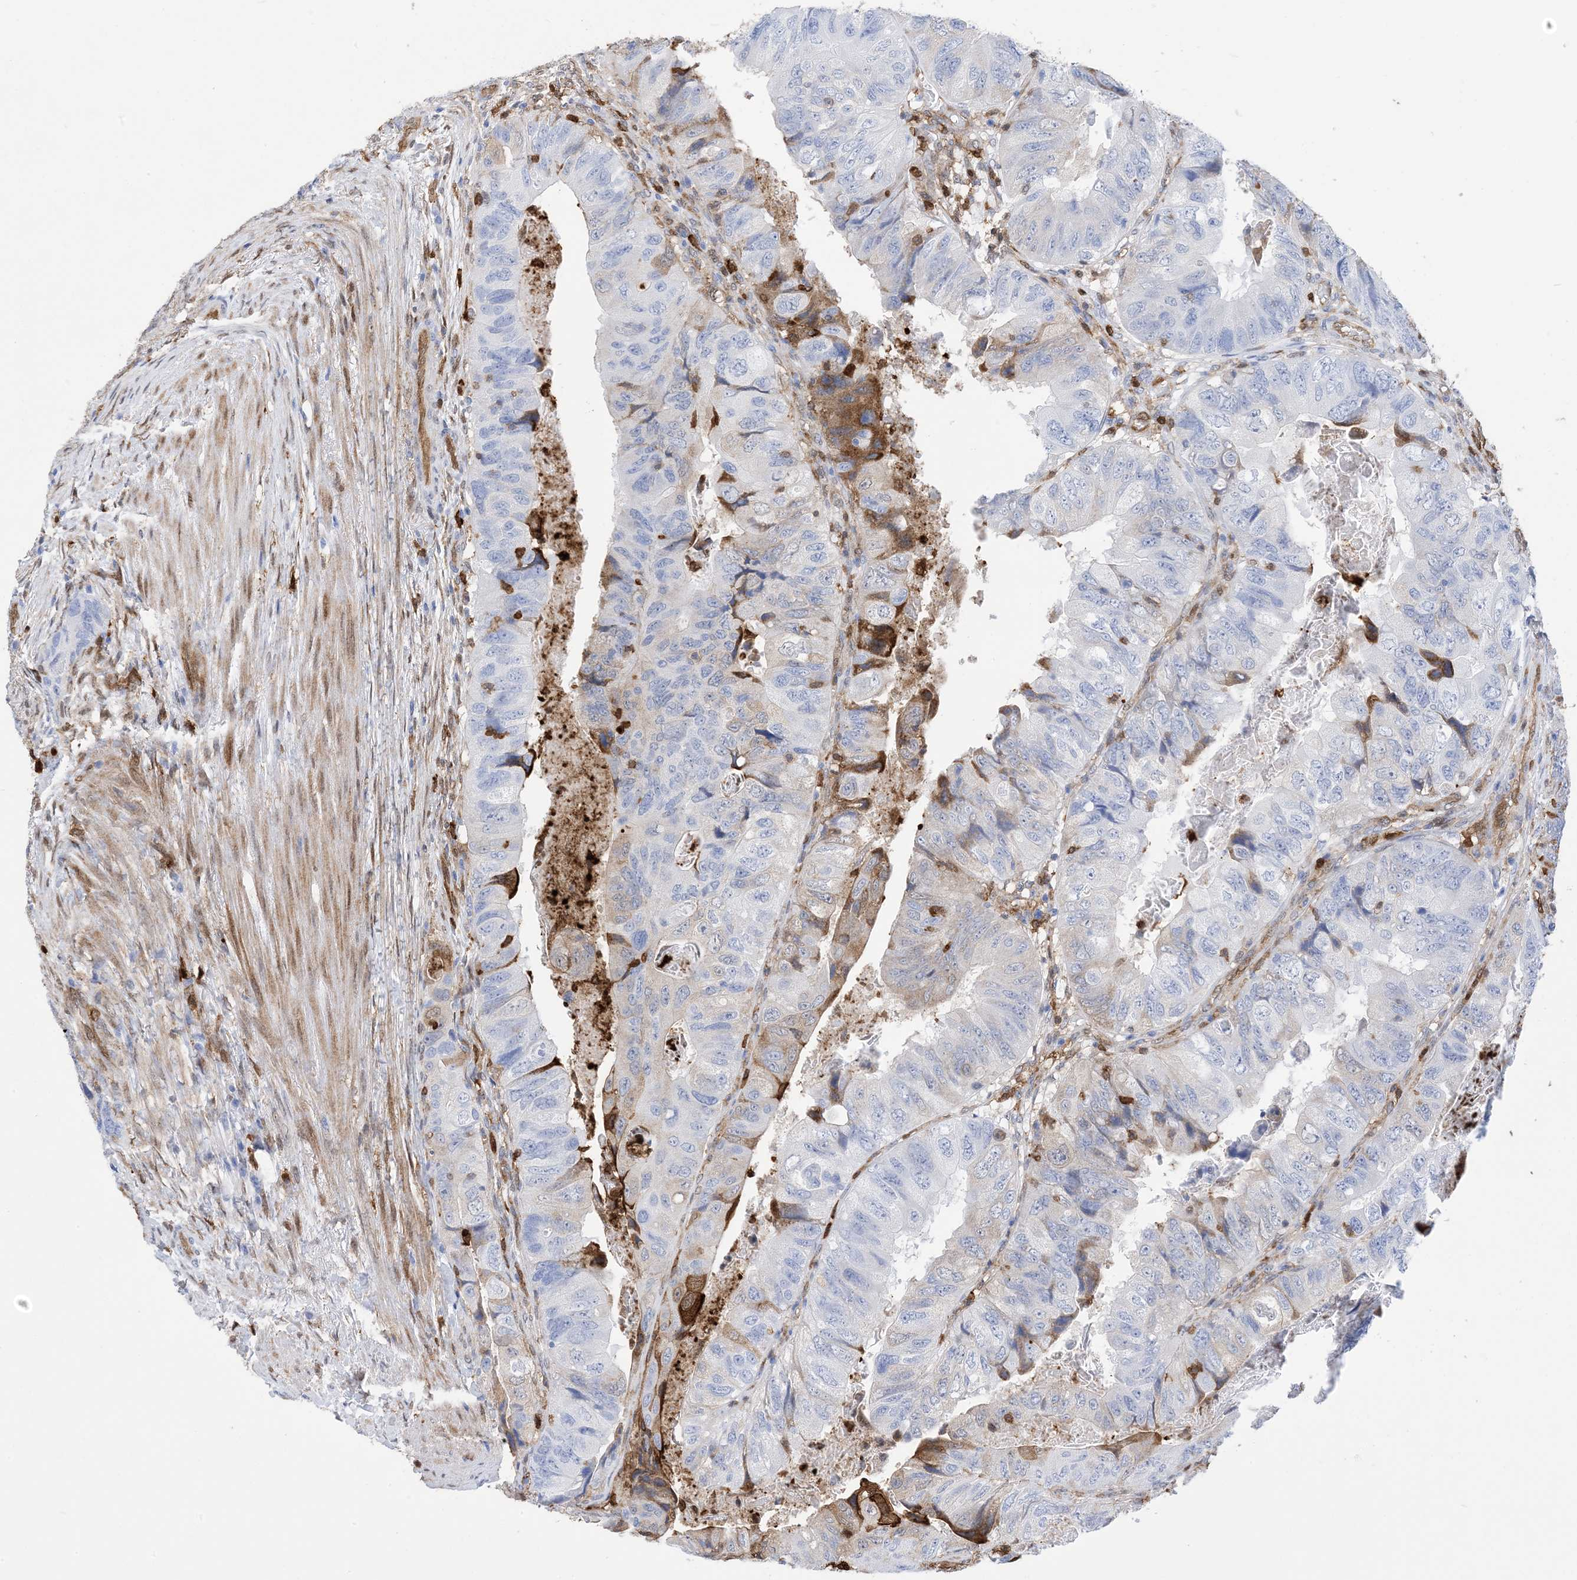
{"staining": {"intensity": "moderate", "quantity": "<25%", "location": "cytoplasmic/membranous"}, "tissue": "colorectal cancer", "cell_type": "Tumor cells", "image_type": "cancer", "snomed": [{"axis": "morphology", "description": "Adenocarcinoma, NOS"}, {"axis": "topography", "description": "Rectum"}], "caption": "Colorectal cancer stained with a protein marker exhibits moderate staining in tumor cells.", "gene": "ANXA1", "patient": {"sex": "male", "age": 63}}